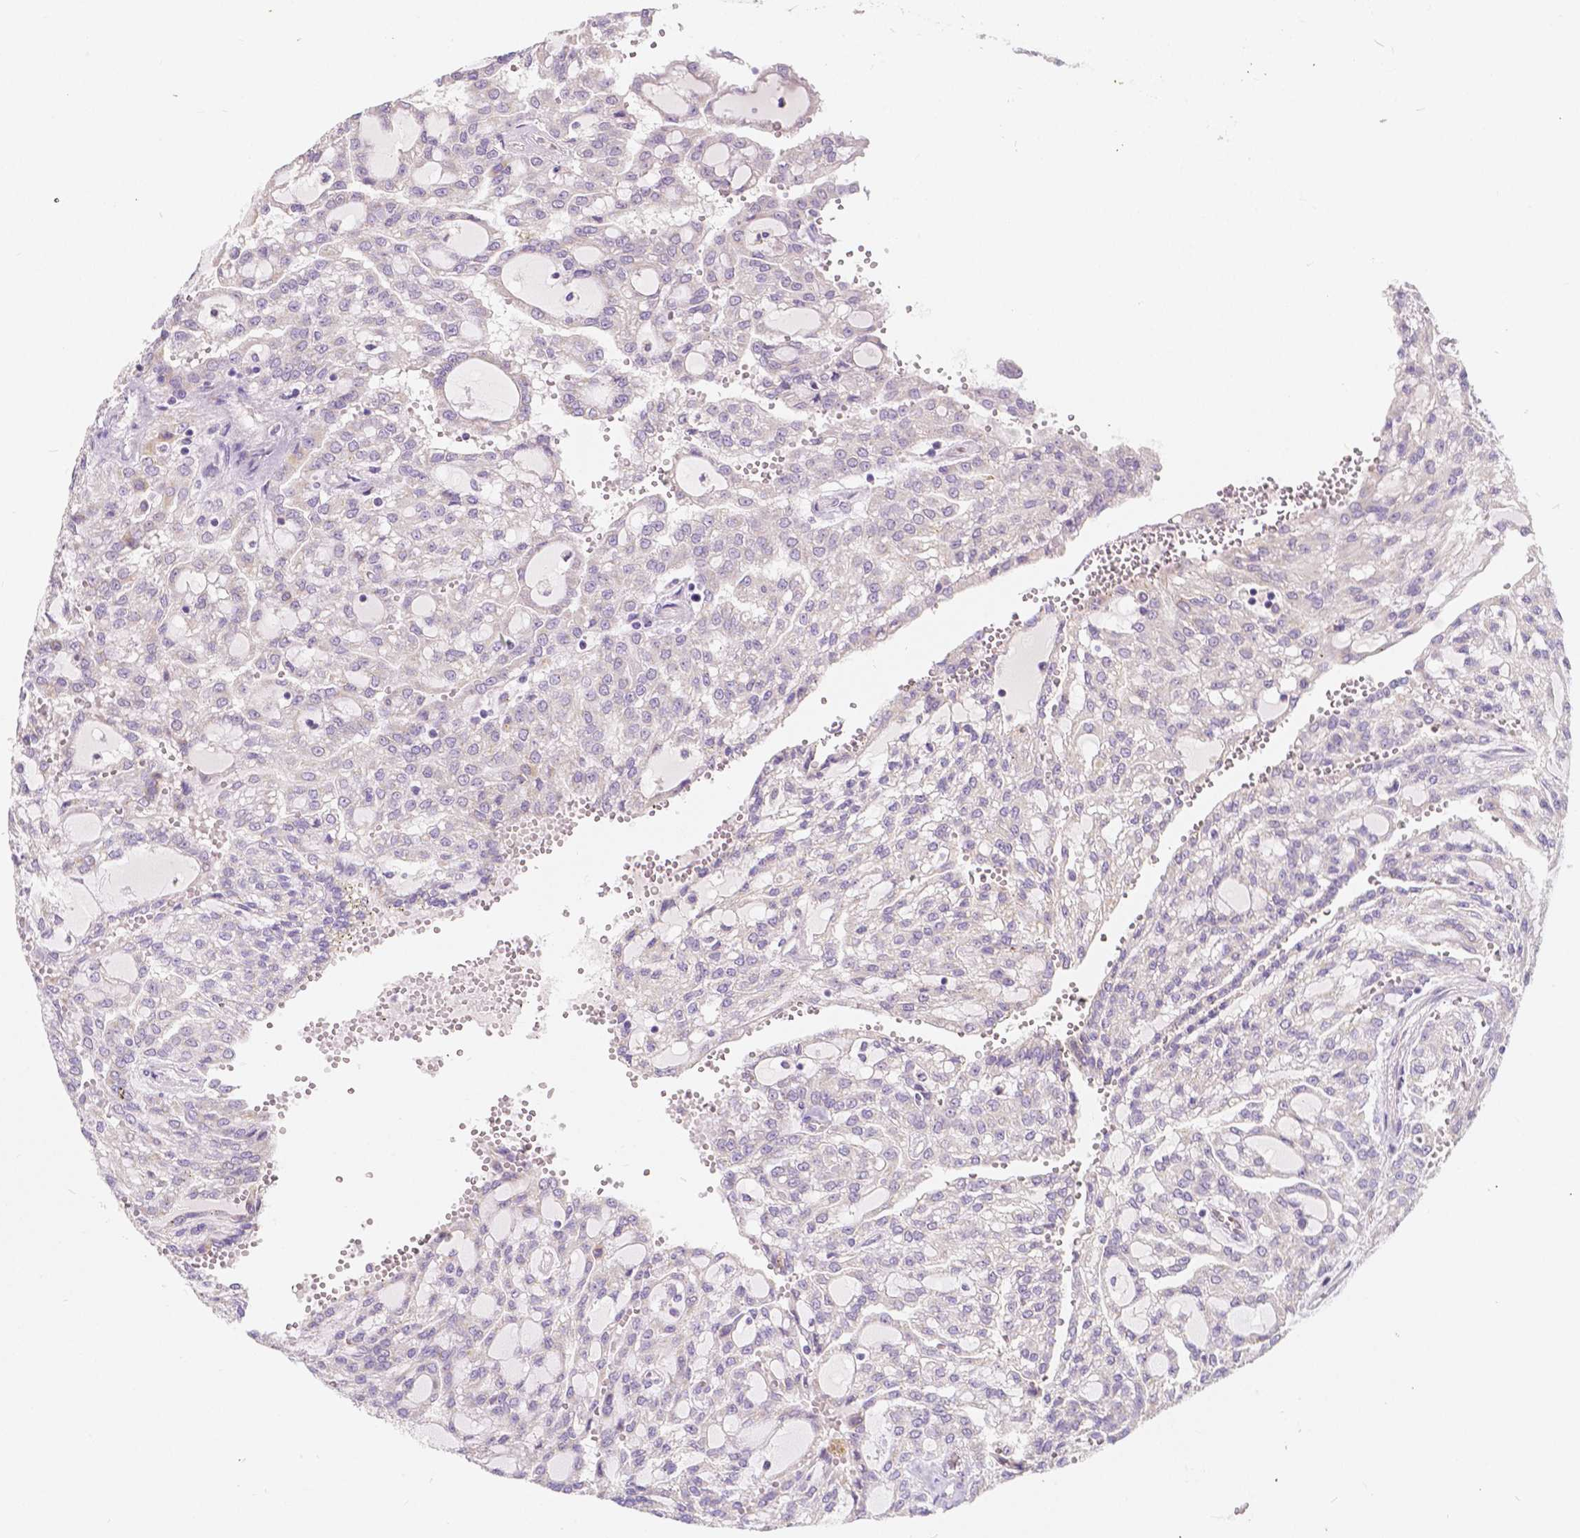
{"staining": {"intensity": "negative", "quantity": "none", "location": "none"}, "tissue": "renal cancer", "cell_type": "Tumor cells", "image_type": "cancer", "snomed": [{"axis": "morphology", "description": "Adenocarcinoma, NOS"}, {"axis": "topography", "description": "Kidney"}], "caption": "Immunohistochemical staining of human renal adenocarcinoma displays no significant positivity in tumor cells. (Stains: DAB immunohistochemistry (IHC) with hematoxylin counter stain, Microscopy: brightfield microscopy at high magnification).", "gene": "RNF186", "patient": {"sex": "male", "age": 63}}